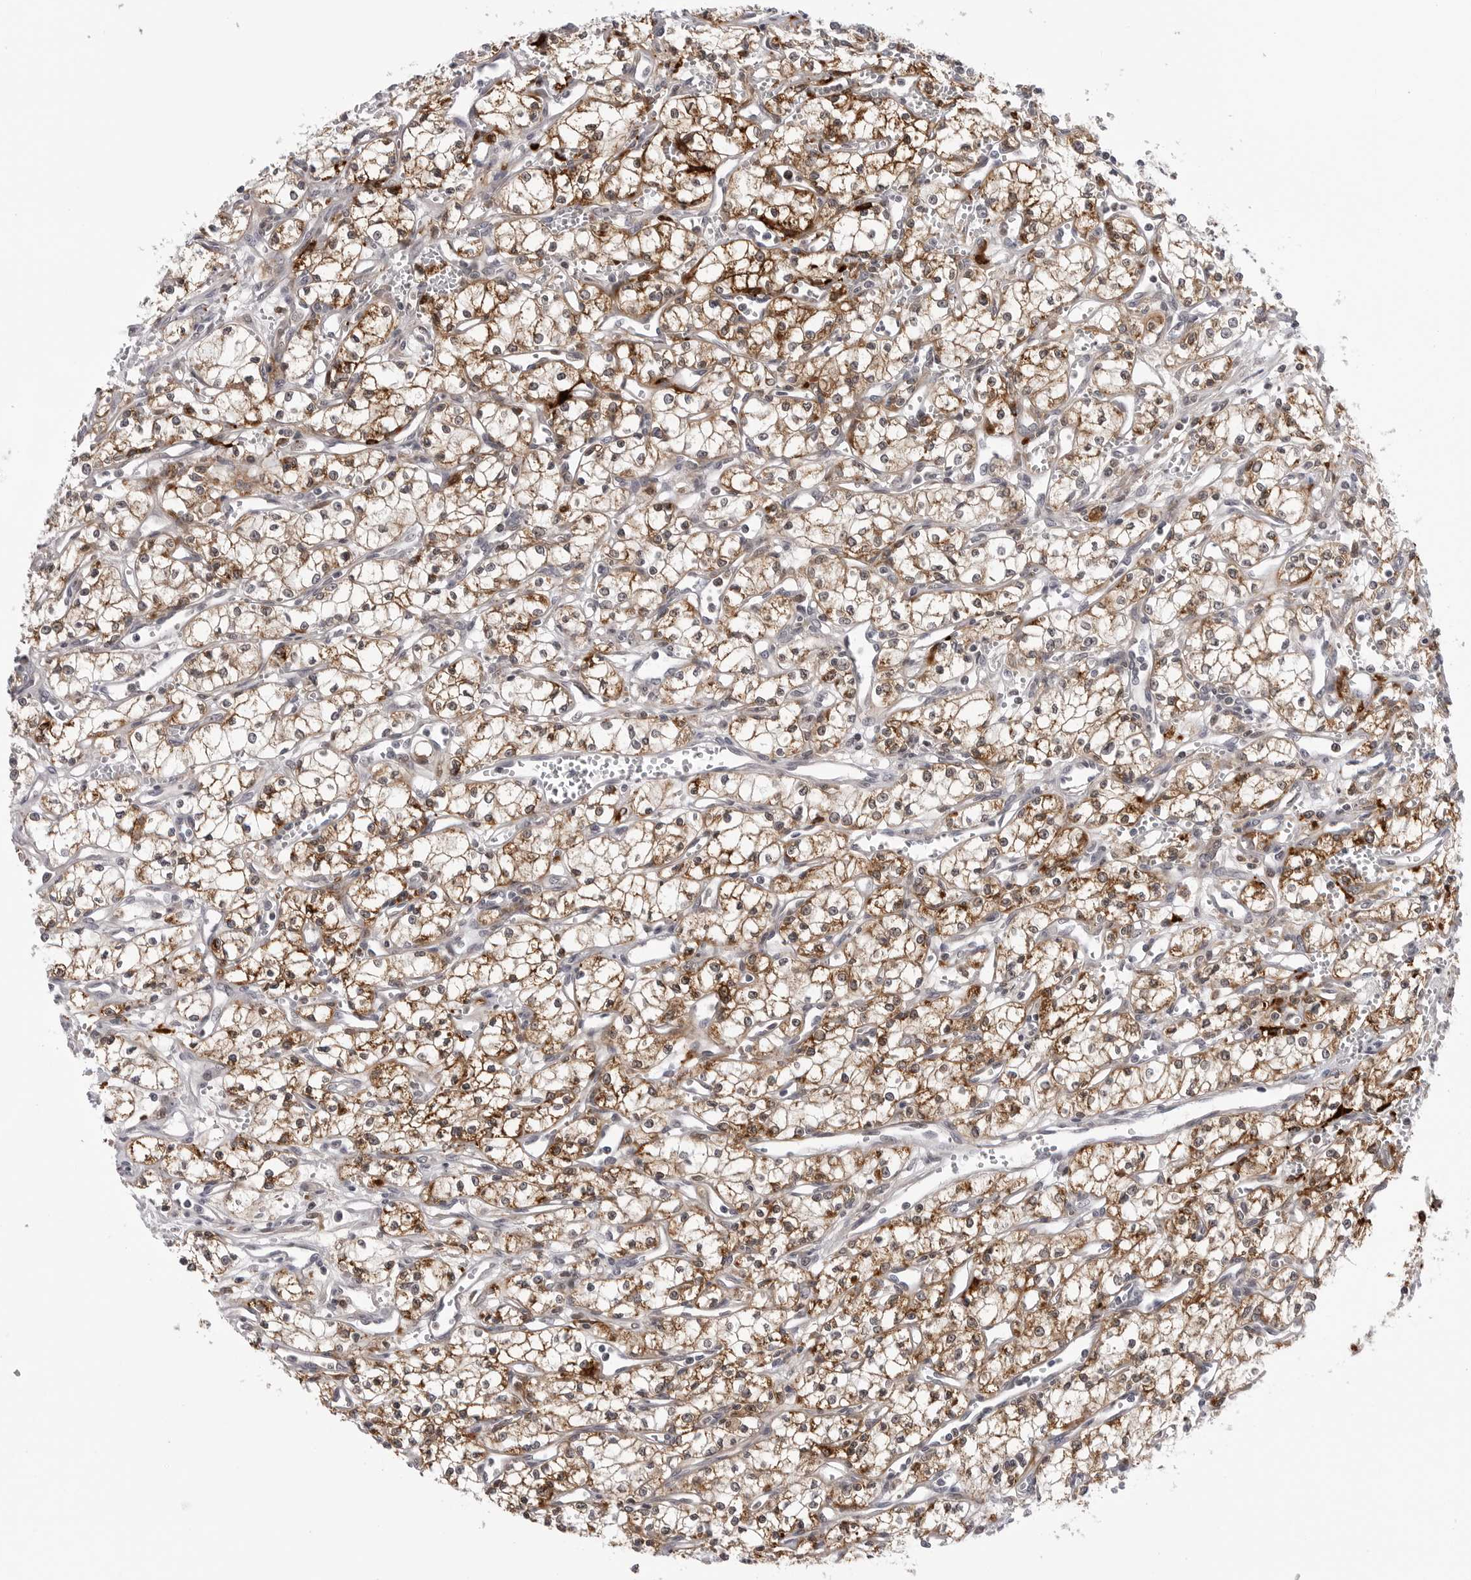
{"staining": {"intensity": "moderate", "quantity": ">75%", "location": "cytoplasmic/membranous"}, "tissue": "renal cancer", "cell_type": "Tumor cells", "image_type": "cancer", "snomed": [{"axis": "morphology", "description": "Adenocarcinoma, NOS"}, {"axis": "topography", "description": "Kidney"}], "caption": "Protein expression analysis of human renal cancer reveals moderate cytoplasmic/membranous expression in approximately >75% of tumor cells.", "gene": "CDK20", "patient": {"sex": "male", "age": 59}}